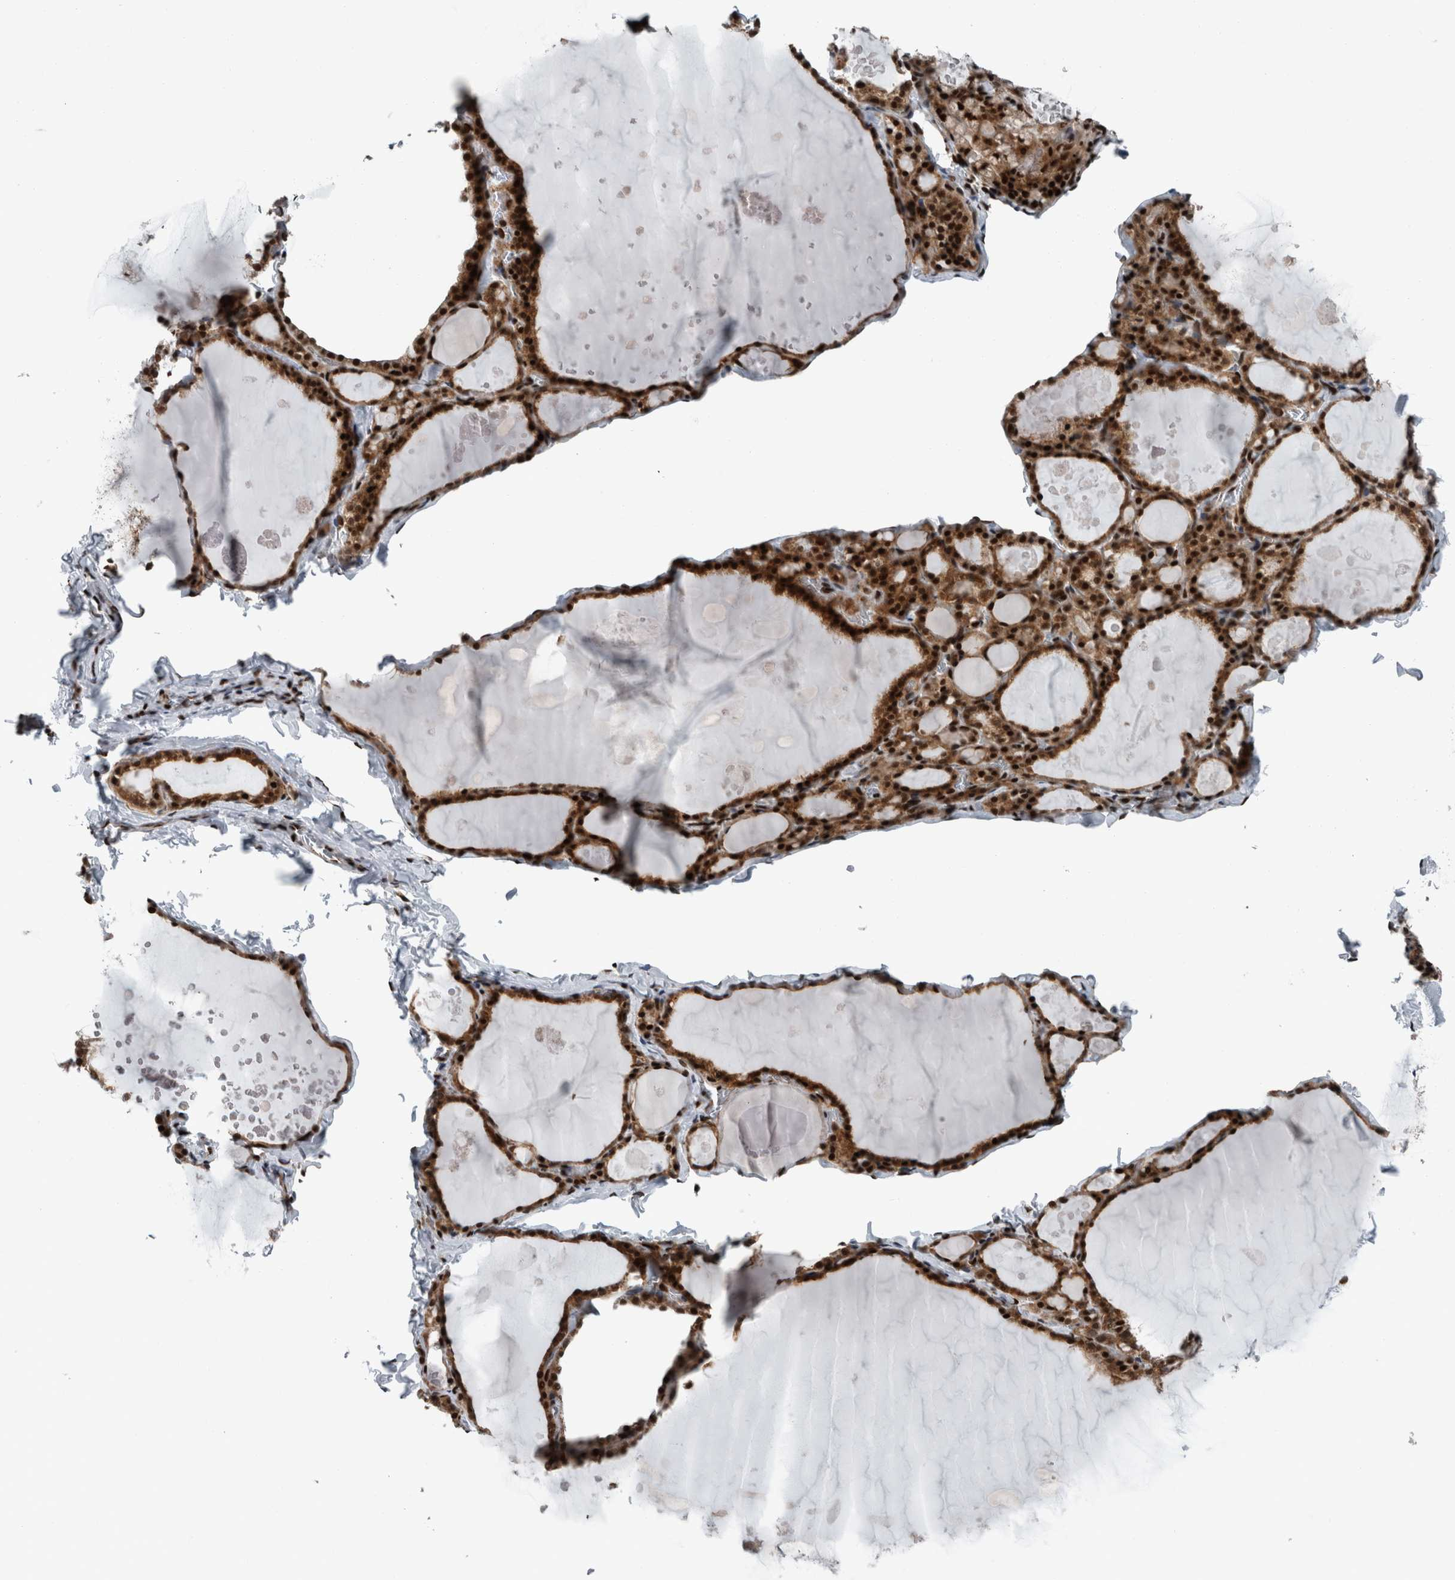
{"staining": {"intensity": "strong", "quantity": ">75%", "location": "nuclear"}, "tissue": "thyroid gland", "cell_type": "Glandular cells", "image_type": "normal", "snomed": [{"axis": "morphology", "description": "Normal tissue, NOS"}, {"axis": "topography", "description": "Thyroid gland"}], "caption": "Normal thyroid gland reveals strong nuclear staining in about >75% of glandular cells The protein of interest is stained brown, and the nuclei are stained in blue (DAB (3,3'-diaminobenzidine) IHC with brightfield microscopy, high magnification)..", "gene": "DNMT3A", "patient": {"sex": "male", "age": 56}}